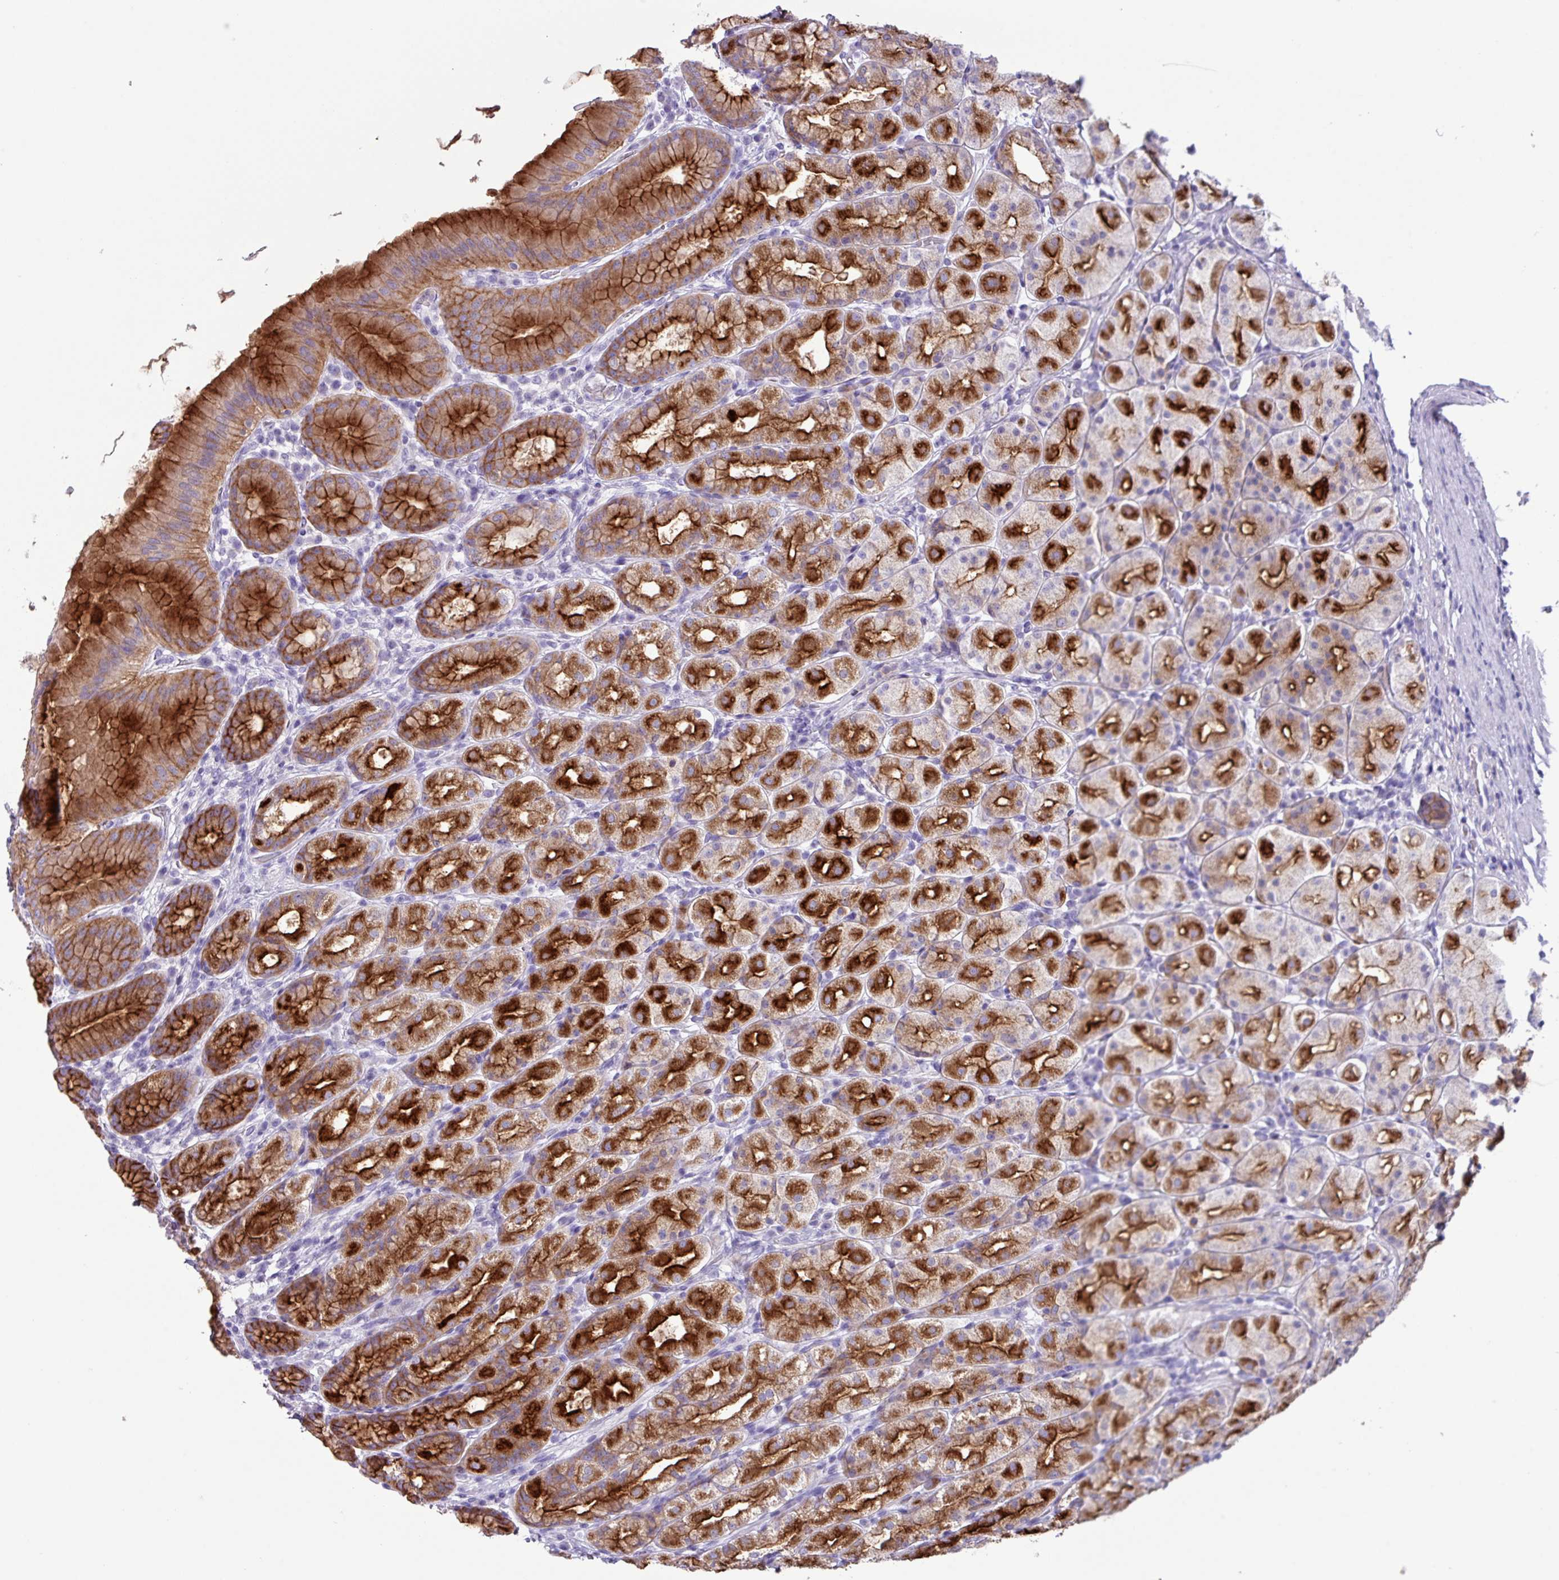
{"staining": {"intensity": "strong", "quantity": ">75%", "location": "cytoplasmic/membranous"}, "tissue": "stomach", "cell_type": "Glandular cells", "image_type": "normal", "snomed": [{"axis": "morphology", "description": "Normal tissue, NOS"}, {"axis": "topography", "description": "Stomach, upper"}, {"axis": "topography", "description": "Stomach"}], "caption": "Immunohistochemistry (IHC) of normal human stomach reveals high levels of strong cytoplasmic/membranous expression in approximately >75% of glandular cells. (DAB (3,3'-diaminobenzidine) = brown stain, brightfield microscopy at high magnification).", "gene": "CYSTM1", "patient": {"sex": "male", "age": 68}}